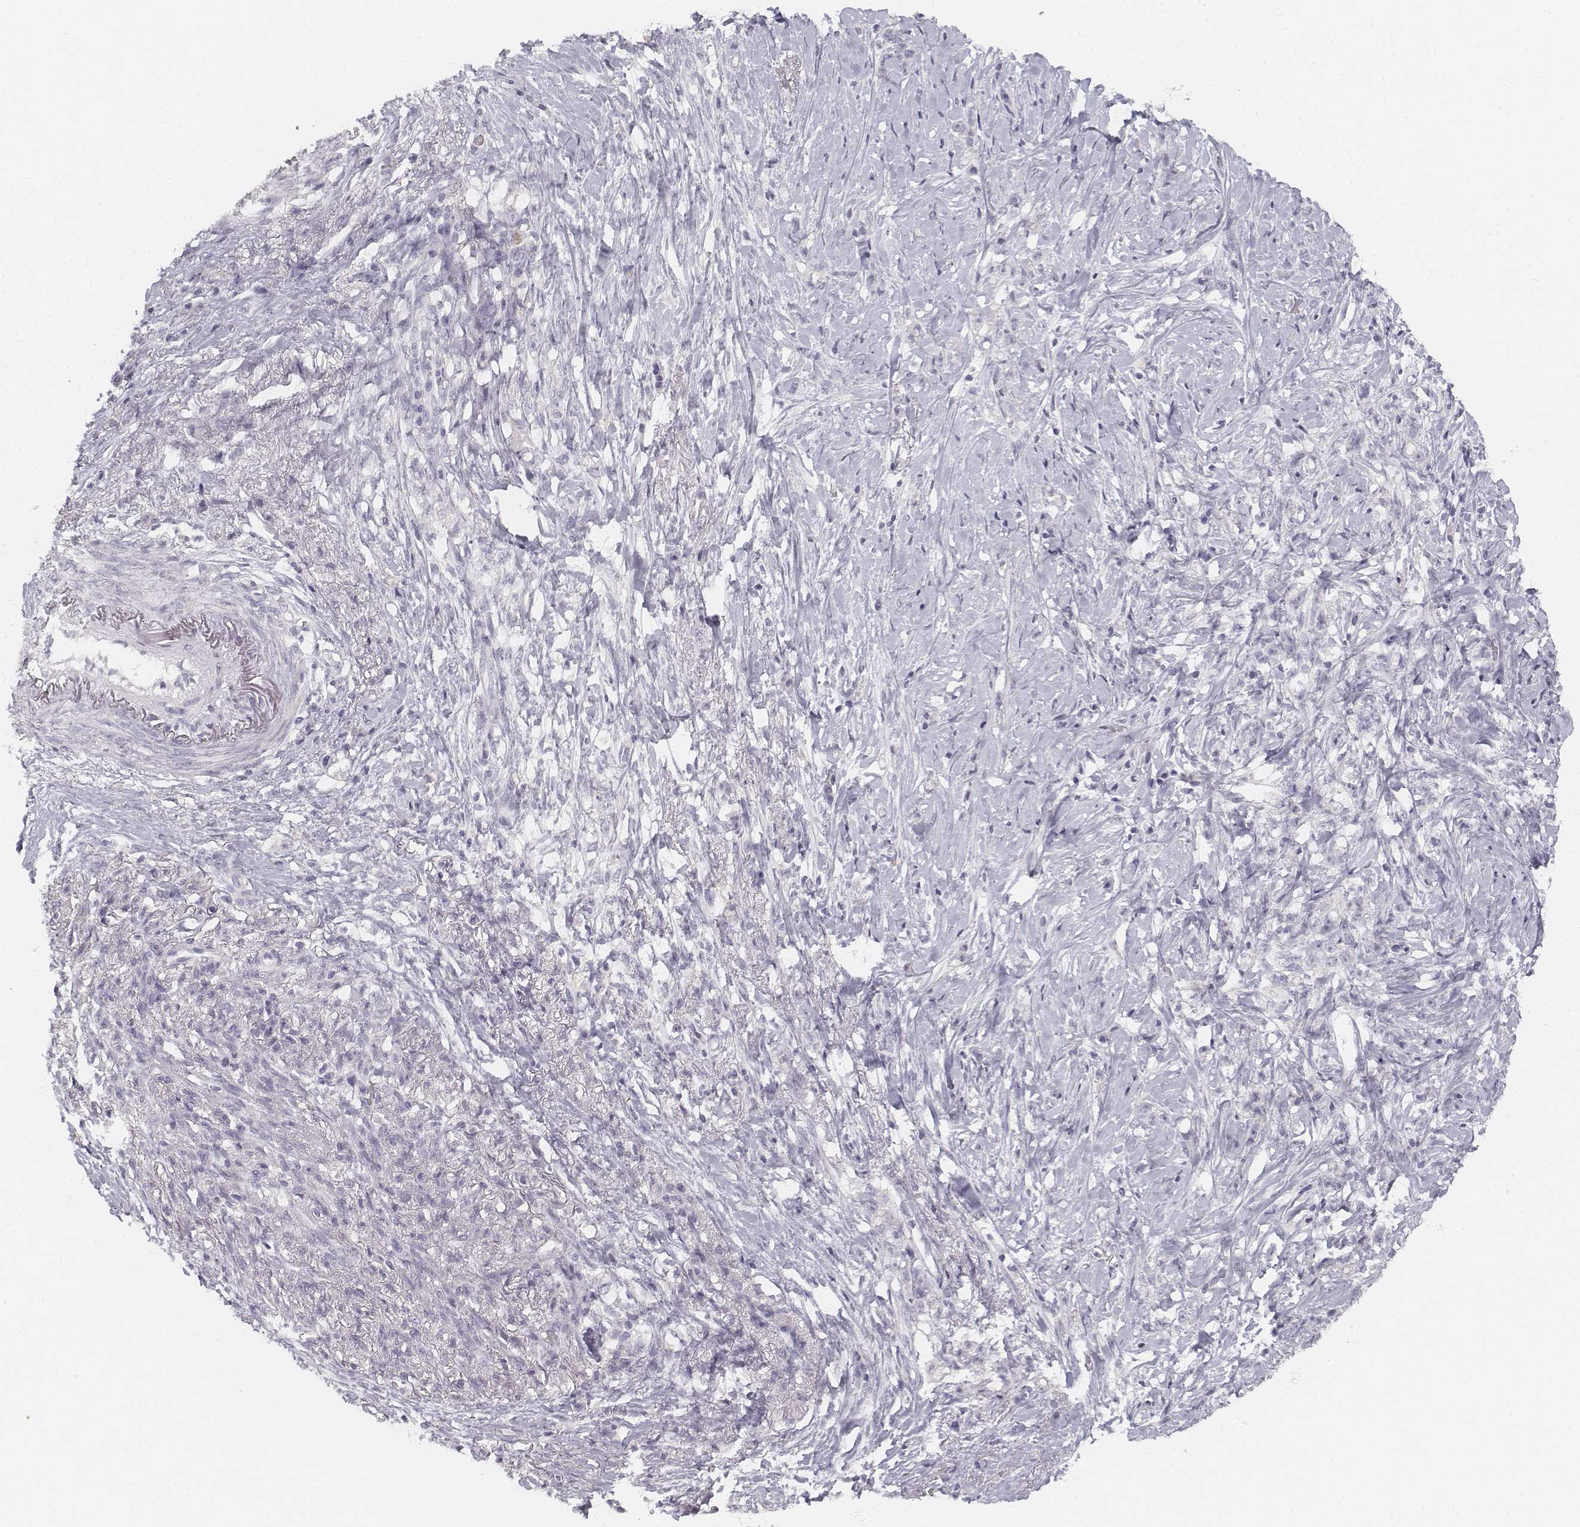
{"staining": {"intensity": "negative", "quantity": "none", "location": "none"}, "tissue": "stomach cancer", "cell_type": "Tumor cells", "image_type": "cancer", "snomed": [{"axis": "morphology", "description": "Adenocarcinoma, NOS"}, {"axis": "topography", "description": "Stomach, lower"}], "caption": "The image reveals no significant positivity in tumor cells of stomach cancer (adenocarcinoma).", "gene": "DSG4", "patient": {"sex": "male", "age": 88}}